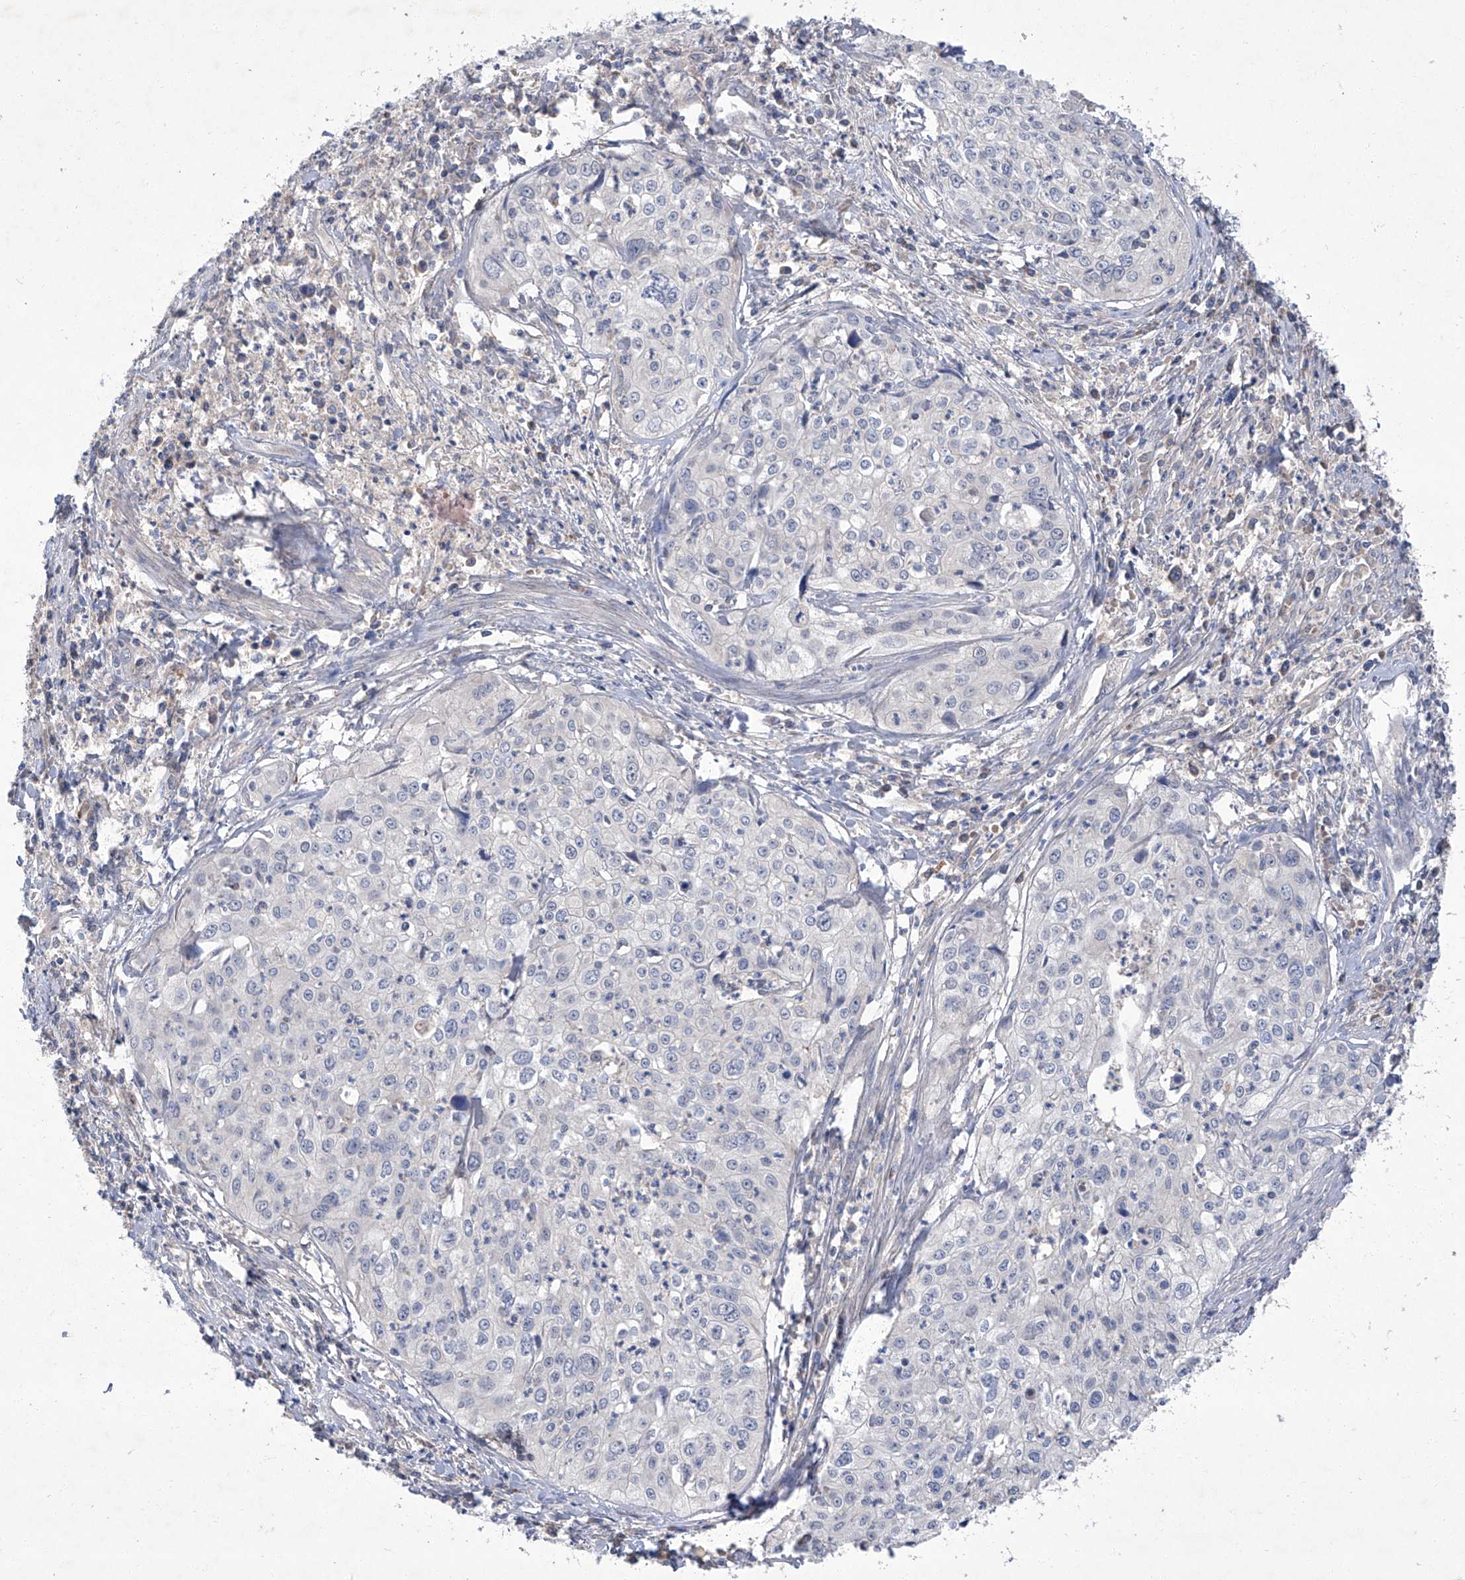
{"staining": {"intensity": "negative", "quantity": "none", "location": "none"}, "tissue": "cervical cancer", "cell_type": "Tumor cells", "image_type": "cancer", "snomed": [{"axis": "morphology", "description": "Squamous cell carcinoma, NOS"}, {"axis": "topography", "description": "Cervix"}], "caption": "The micrograph exhibits no significant expression in tumor cells of cervical squamous cell carcinoma.", "gene": "SBK2", "patient": {"sex": "female", "age": 31}}